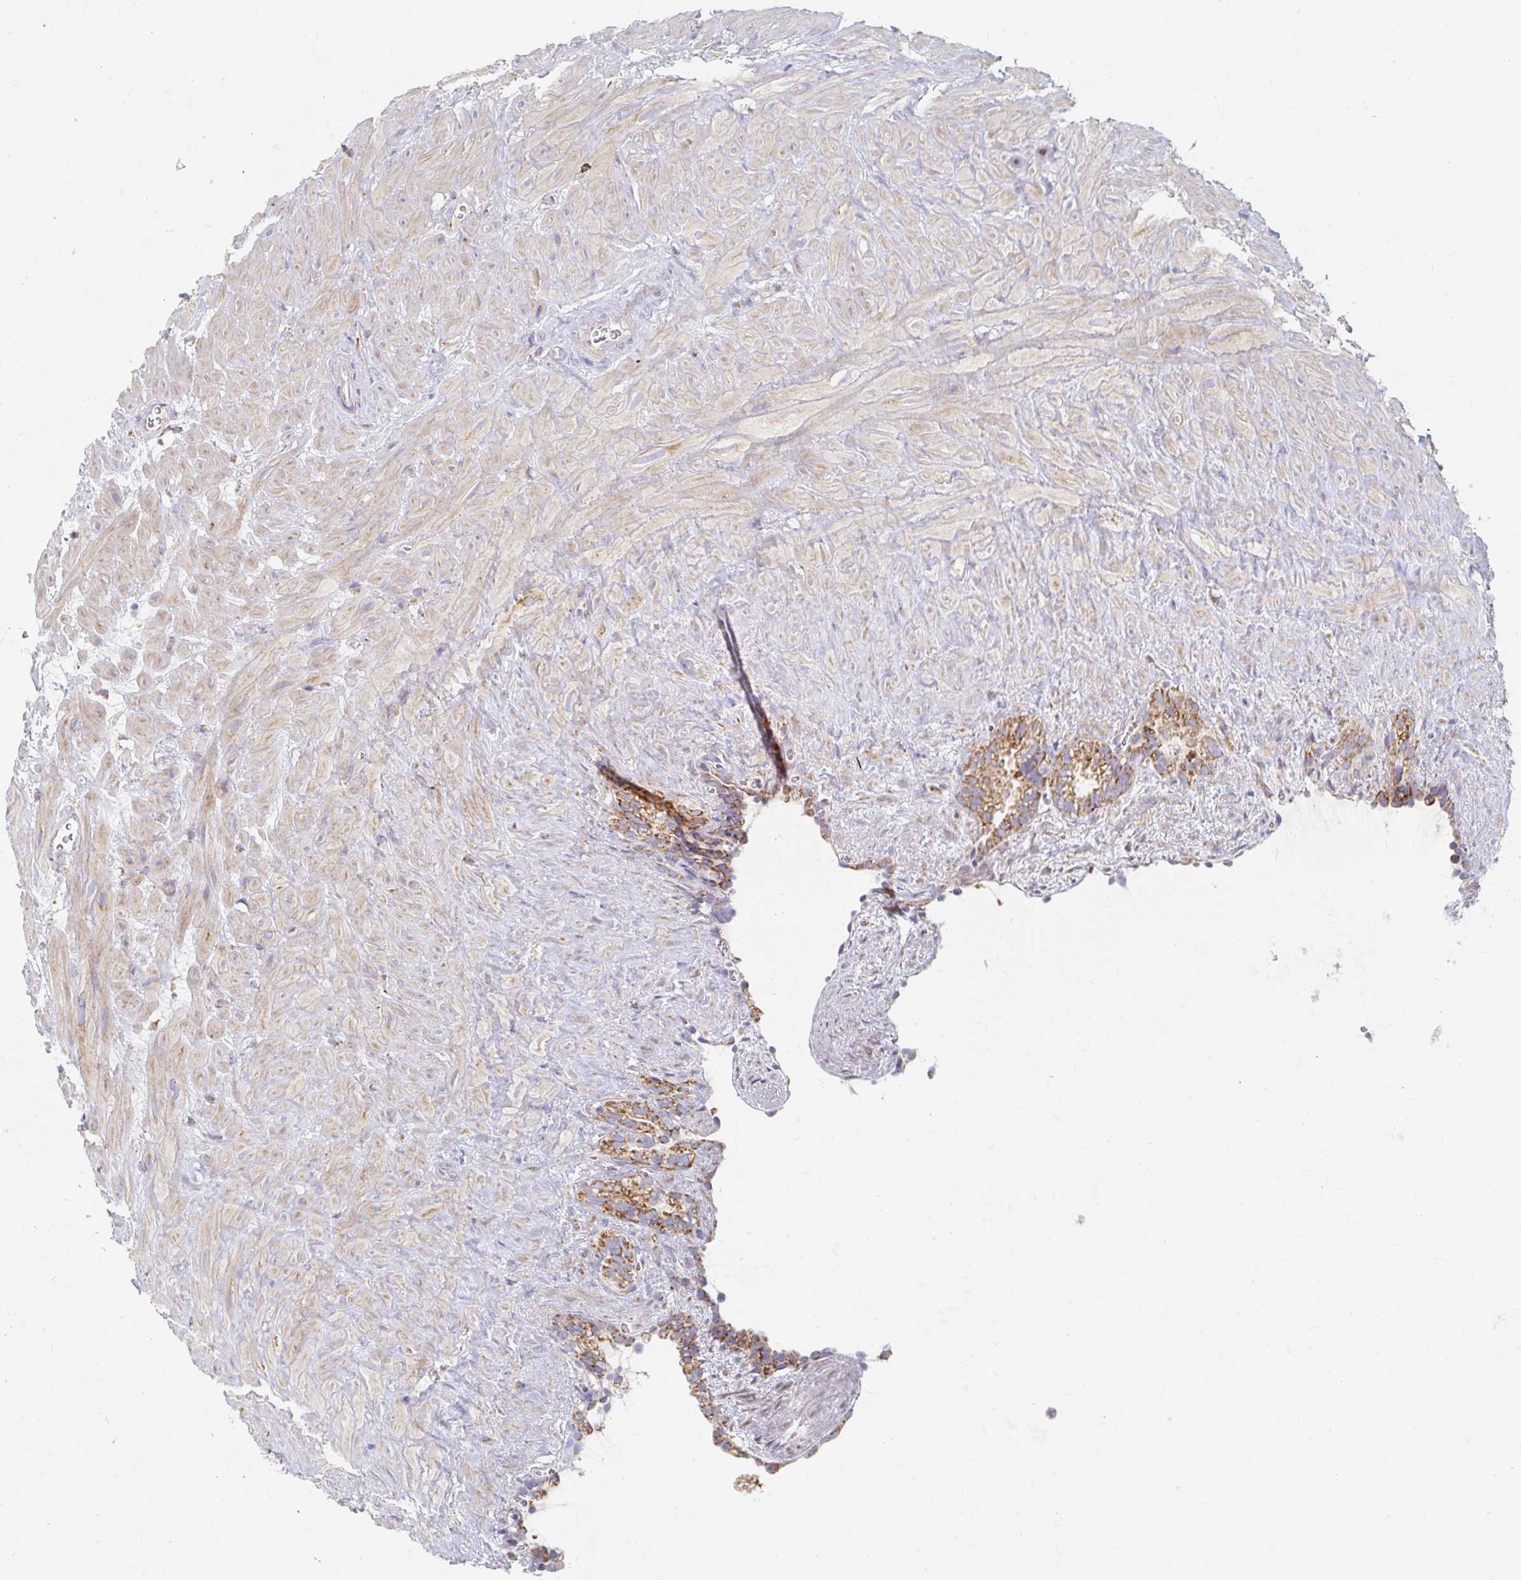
{"staining": {"intensity": "moderate", "quantity": ">75%", "location": "cytoplasmic/membranous"}, "tissue": "seminal vesicle", "cell_type": "Glandular cells", "image_type": "normal", "snomed": [{"axis": "morphology", "description": "Normal tissue, NOS"}, {"axis": "topography", "description": "Seminal veicle"}], "caption": "A medium amount of moderate cytoplasmic/membranous positivity is identified in approximately >75% of glandular cells in unremarkable seminal vesicle. The protein of interest is shown in brown color, while the nuclei are stained blue.", "gene": "MAVS", "patient": {"sex": "male", "age": 76}}